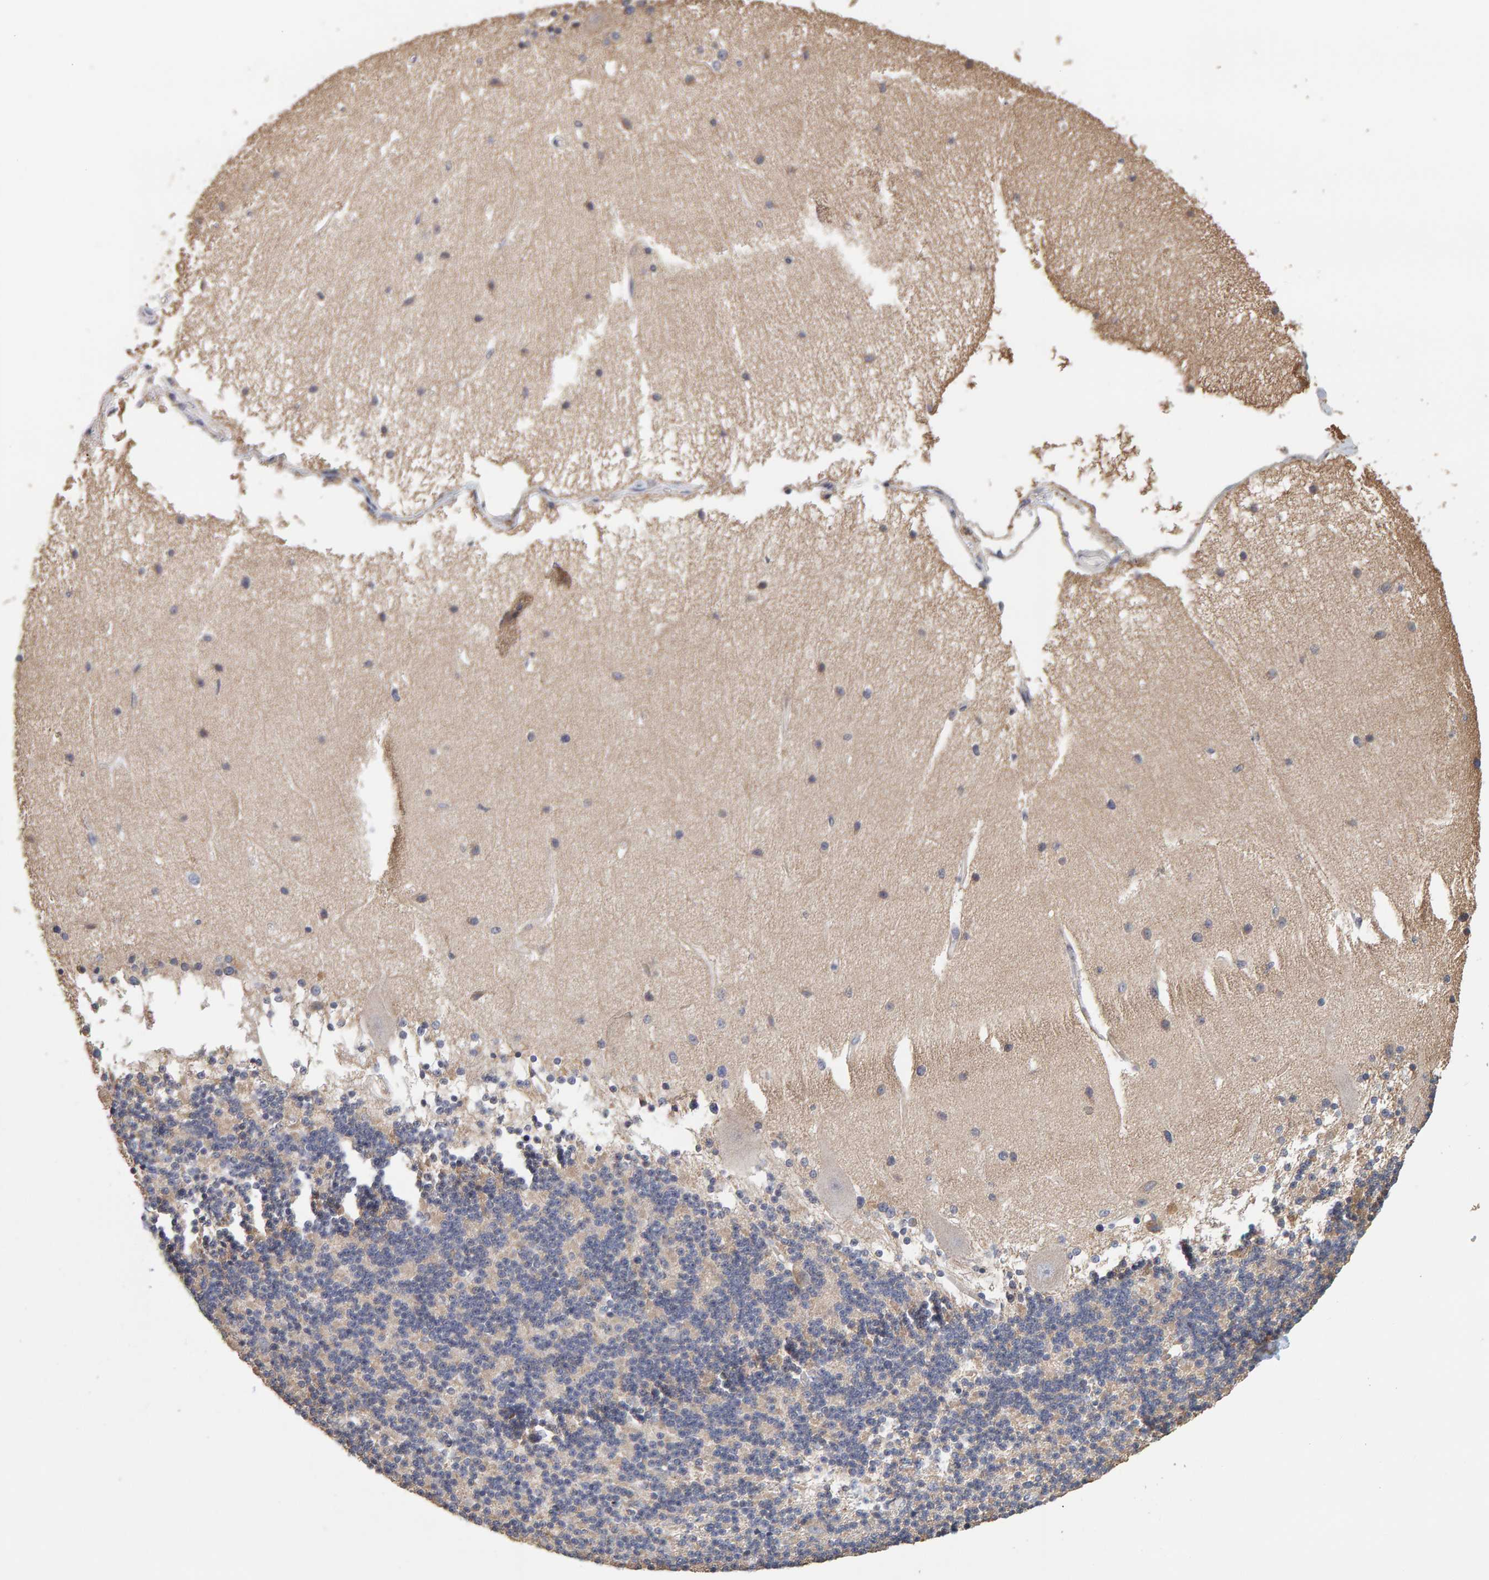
{"staining": {"intensity": "negative", "quantity": "none", "location": "none"}, "tissue": "cerebellum", "cell_type": "Cells in granular layer", "image_type": "normal", "snomed": [{"axis": "morphology", "description": "Normal tissue, NOS"}, {"axis": "topography", "description": "Cerebellum"}], "caption": "Immunohistochemistry image of normal cerebellum: human cerebellum stained with DAB reveals no significant protein expression in cells in granular layer. Nuclei are stained in blue.", "gene": "SGPL1", "patient": {"sex": "female", "age": 54}}